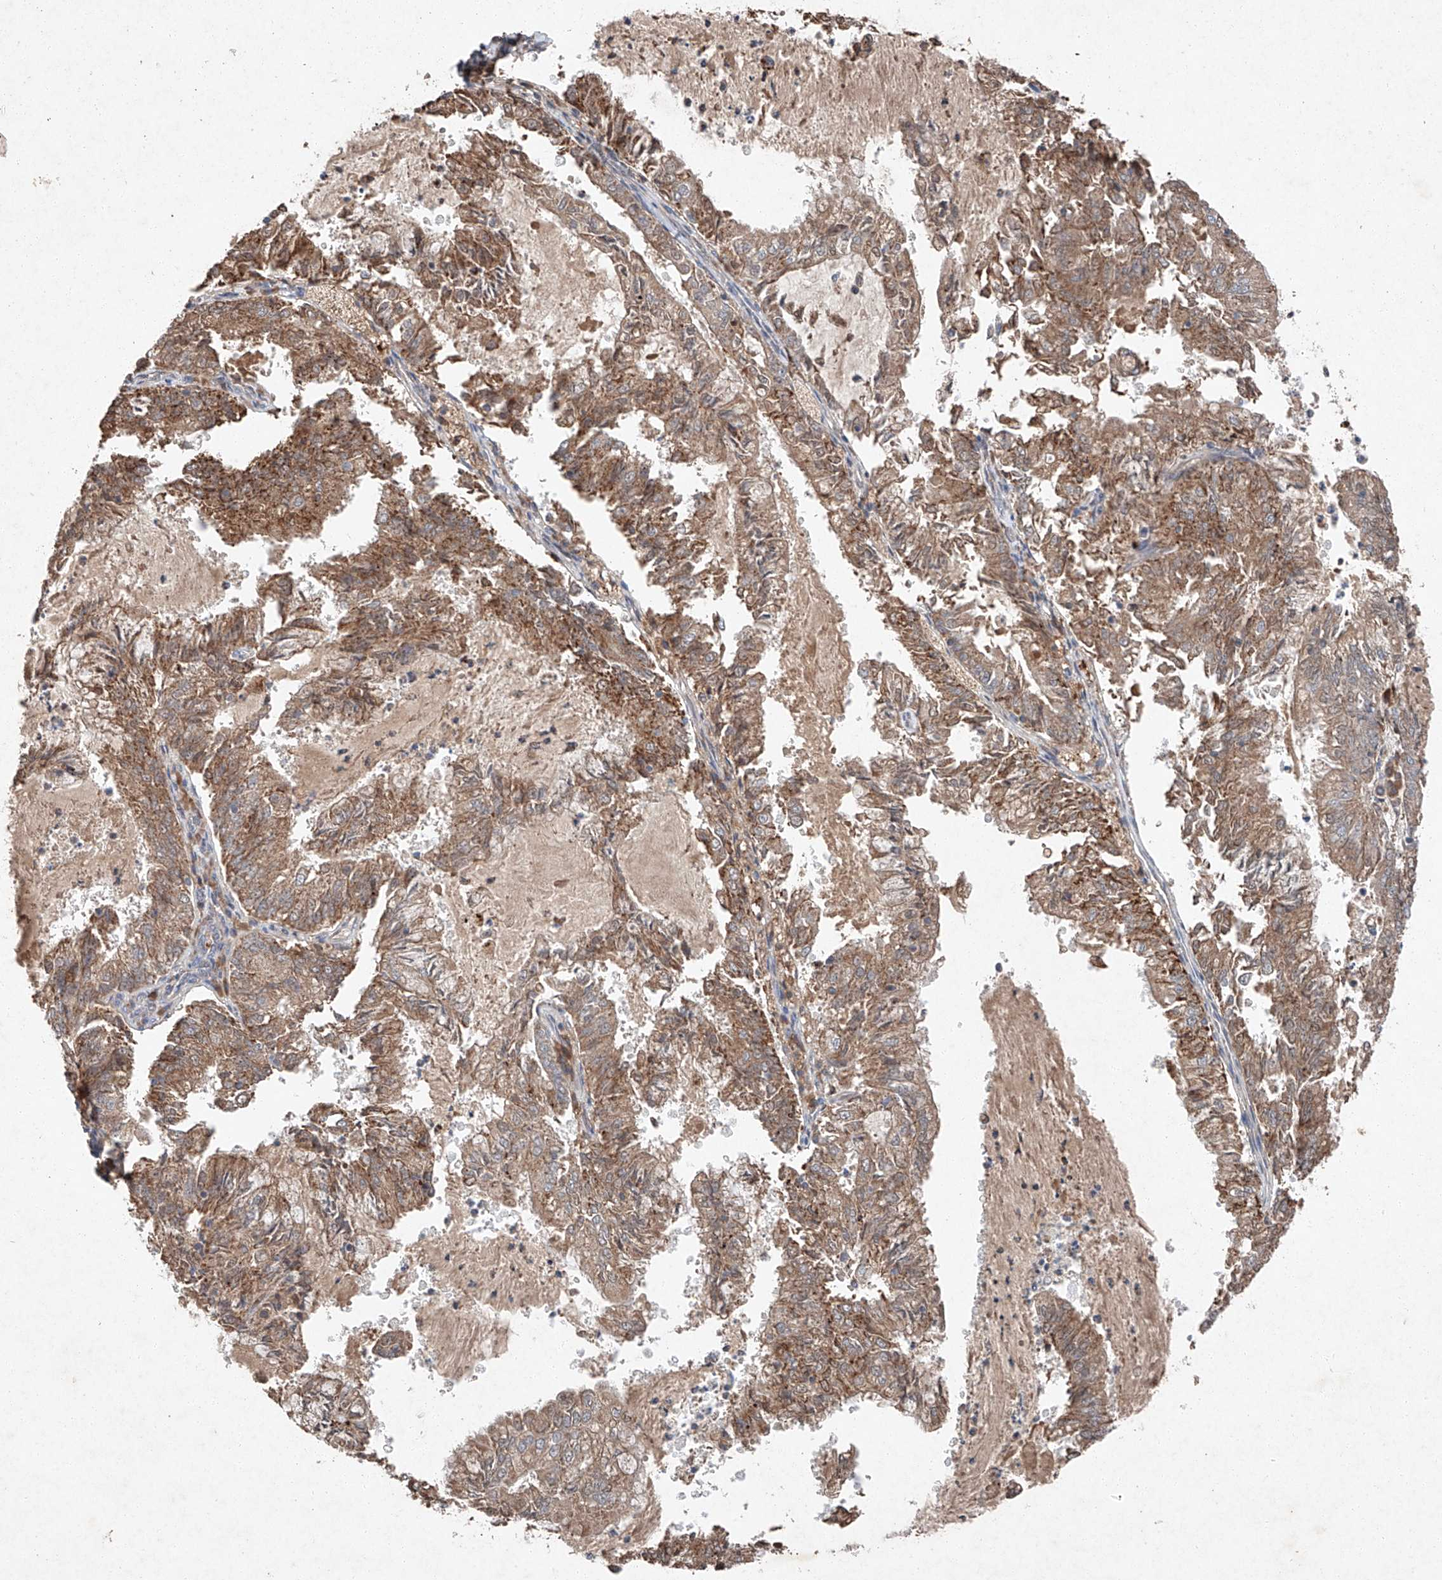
{"staining": {"intensity": "moderate", "quantity": ">75%", "location": "cytoplasmic/membranous"}, "tissue": "endometrial cancer", "cell_type": "Tumor cells", "image_type": "cancer", "snomed": [{"axis": "morphology", "description": "Adenocarcinoma, NOS"}, {"axis": "topography", "description": "Endometrium"}], "caption": "Endometrial cancer (adenocarcinoma) was stained to show a protein in brown. There is medium levels of moderate cytoplasmic/membranous expression in about >75% of tumor cells.", "gene": "RUSC1", "patient": {"sex": "female", "age": 57}}